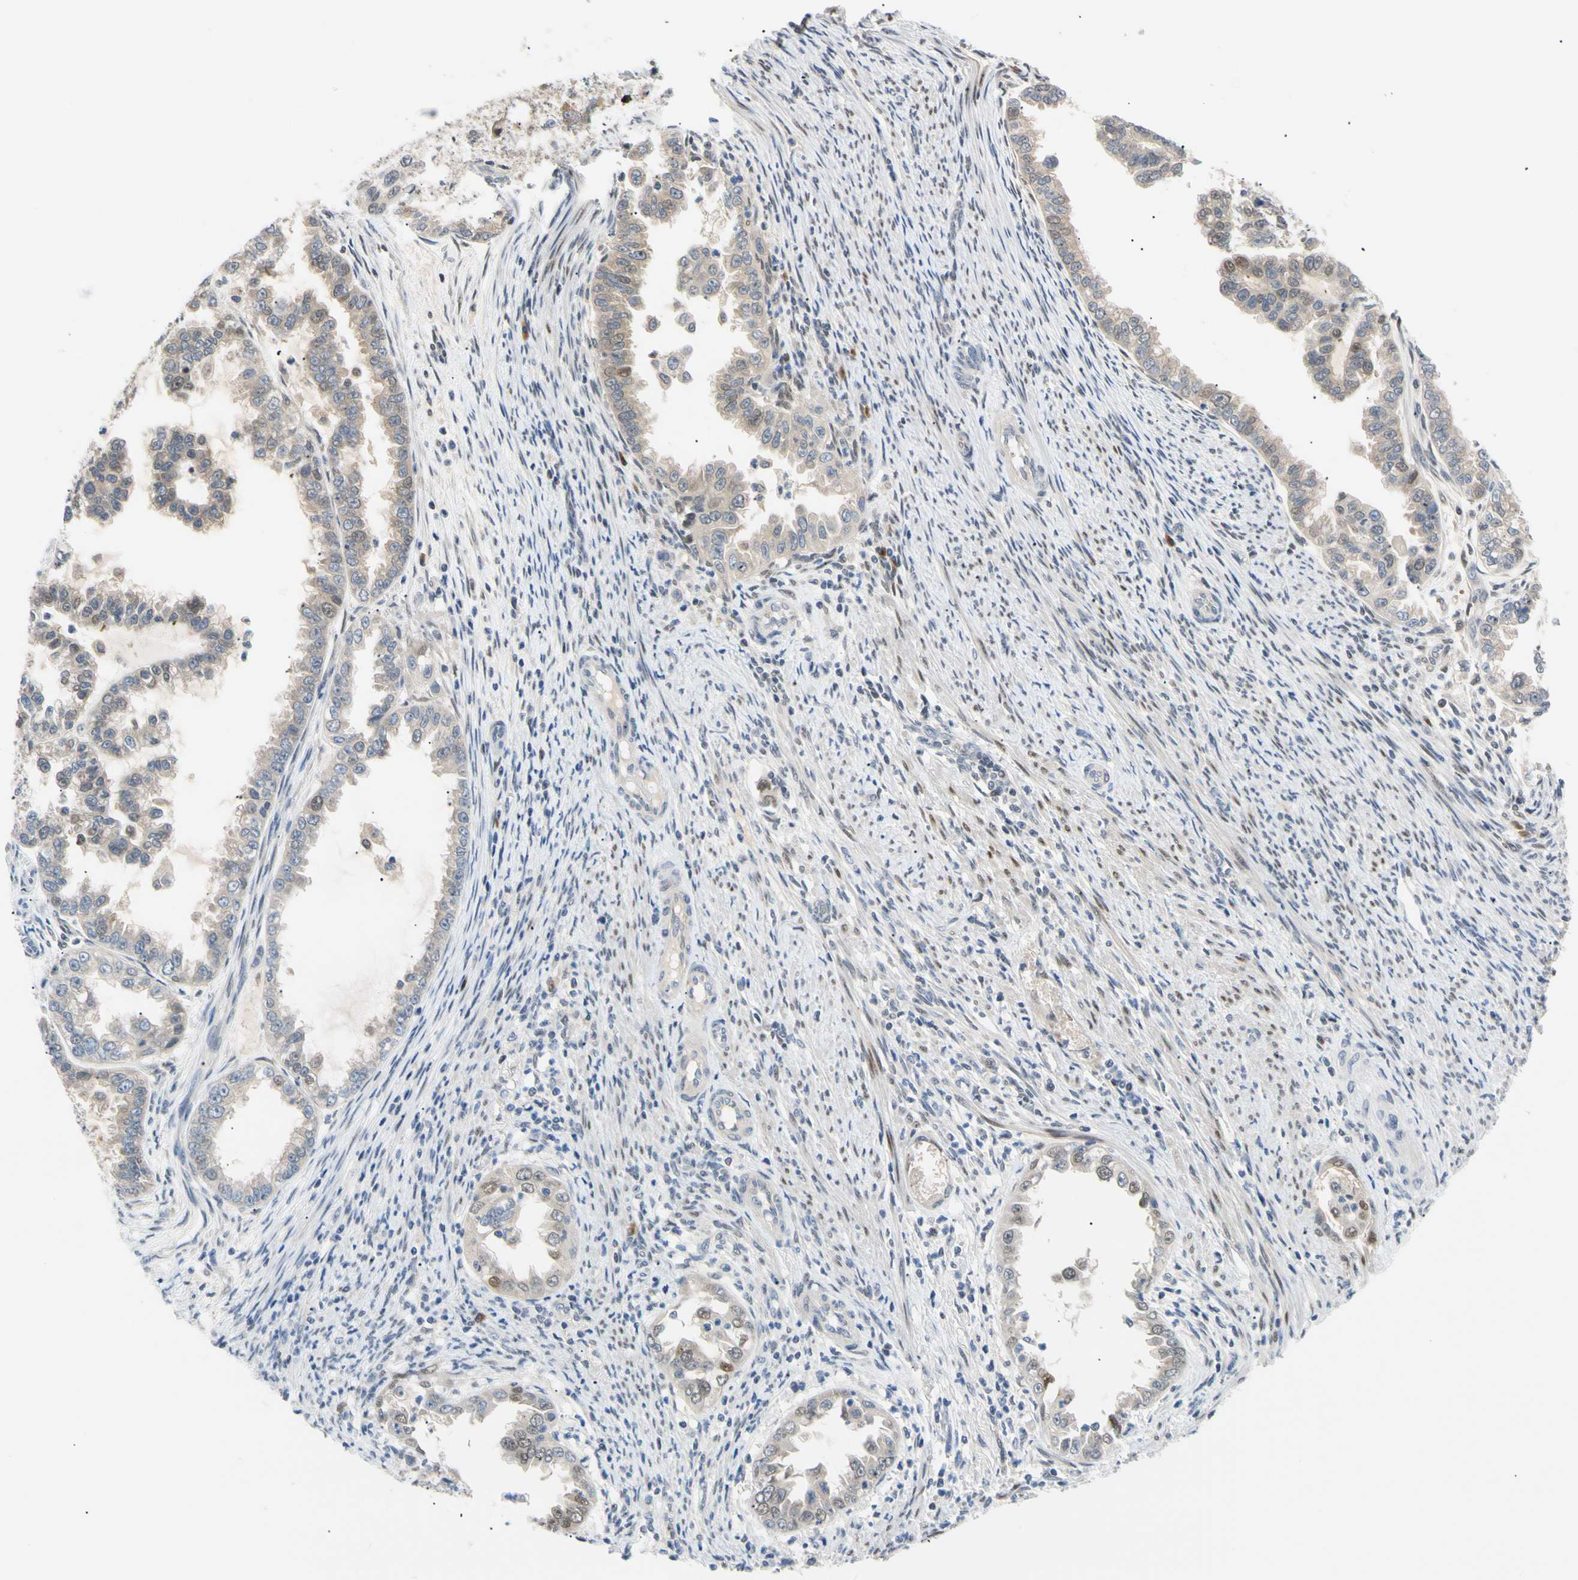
{"staining": {"intensity": "weak", "quantity": "25%-75%", "location": "cytoplasmic/membranous"}, "tissue": "endometrial cancer", "cell_type": "Tumor cells", "image_type": "cancer", "snomed": [{"axis": "morphology", "description": "Adenocarcinoma, NOS"}, {"axis": "topography", "description": "Endometrium"}], "caption": "Protein expression analysis of endometrial cancer (adenocarcinoma) demonstrates weak cytoplasmic/membranous staining in approximately 25%-75% of tumor cells. The protein is stained brown, and the nuclei are stained in blue (DAB IHC with brightfield microscopy, high magnification).", "gene": "SEC23B", "patient": {"sex": "female", "age": 85}}